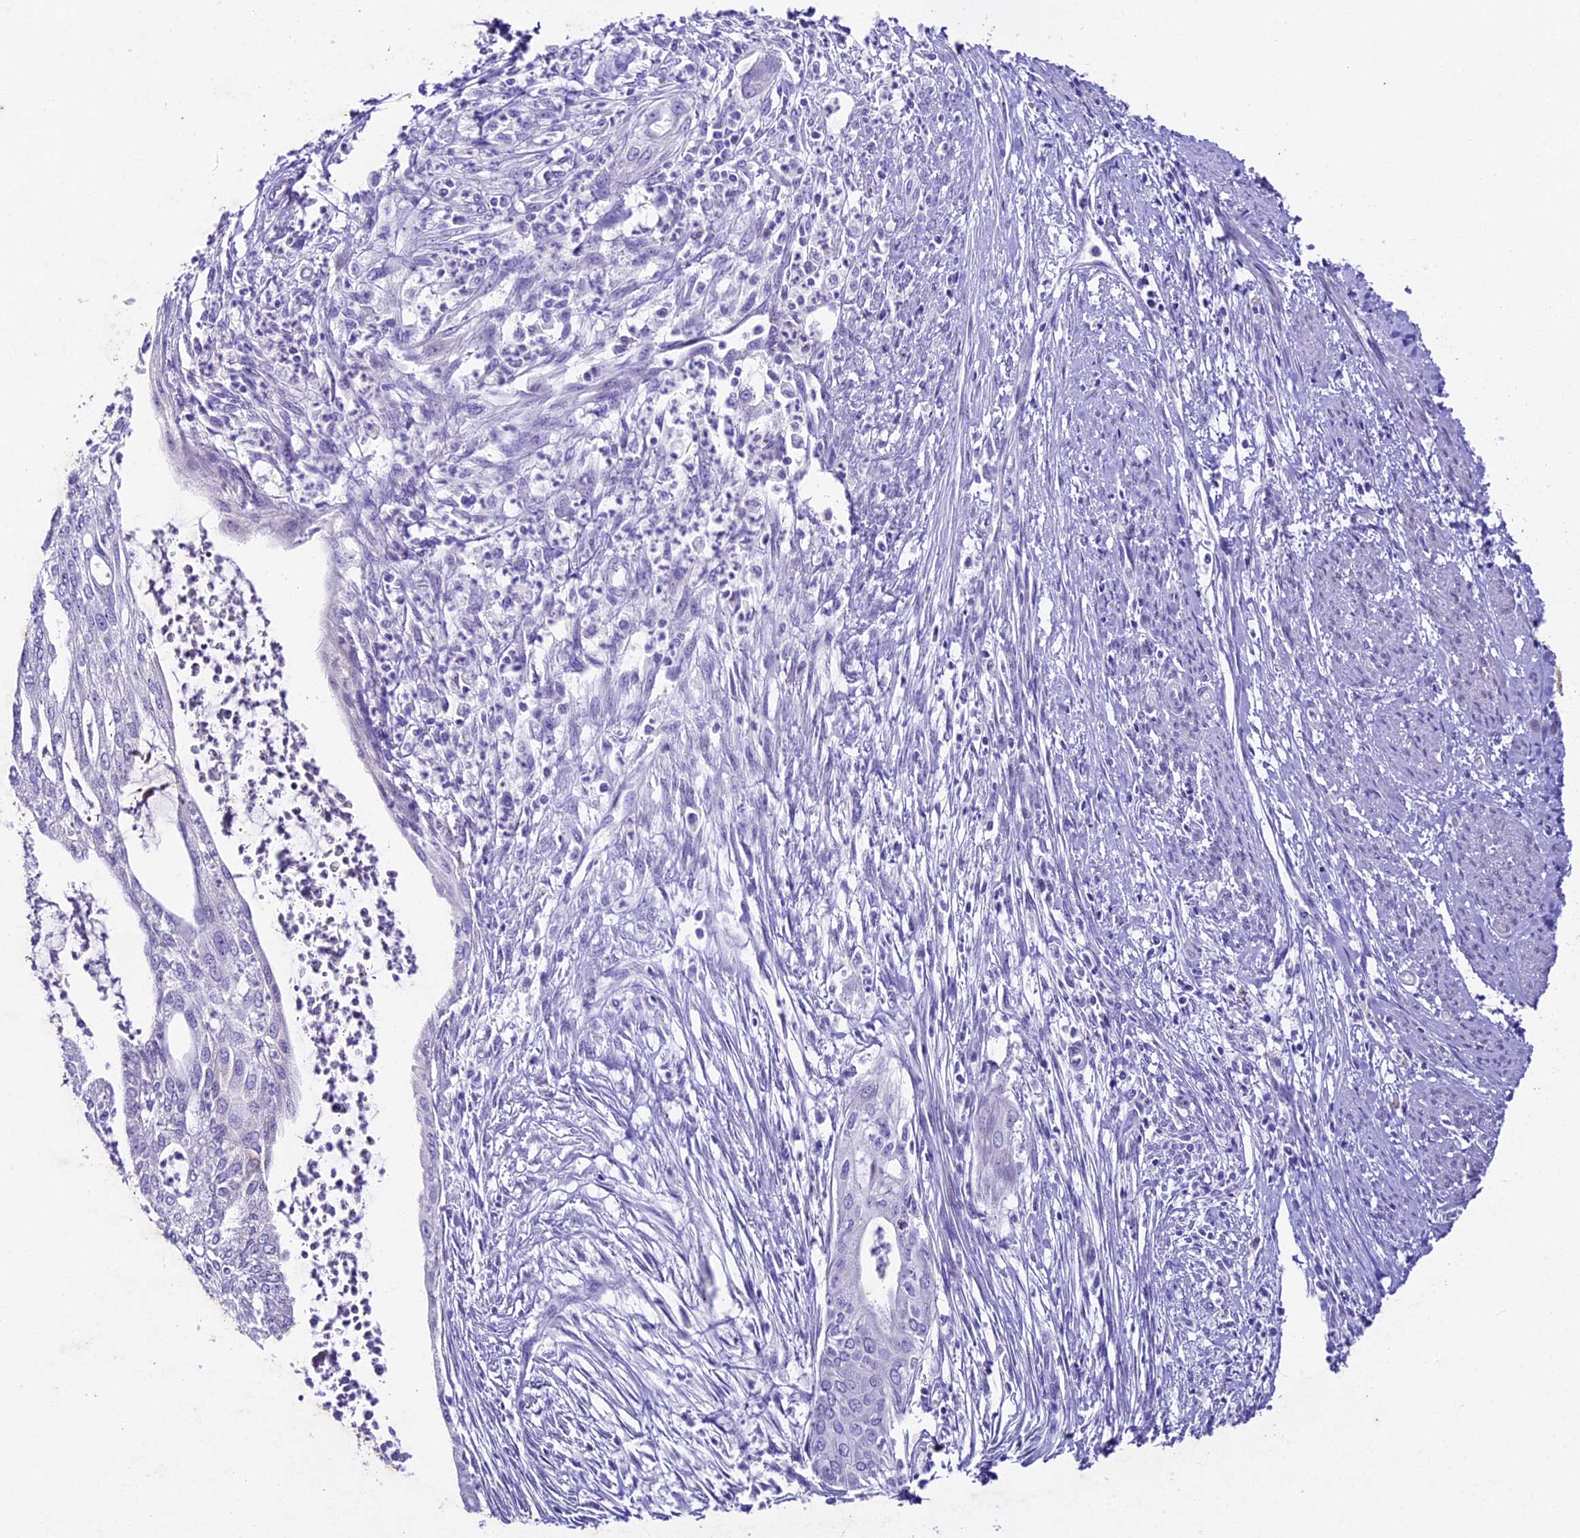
{"staining": {"intensity": "negative", "quantity": "none", "location": "none"}, "tissue": "endometrial cancer", "cell_type": "Tumor cells", "image_type": "cancer", "snomed": [{"axis": "morphology", "description": "Adenocarcinoma, NOS"}, {"axis": "topography", "description": "Endometrium"}], "caption": "This is an immunohistochemistry histopathology image of human endometrial adenocarcinoma. There is no staining in tumor cells.", "gene": "IFT140", "patient": {"sex": "female", "age": 73}}